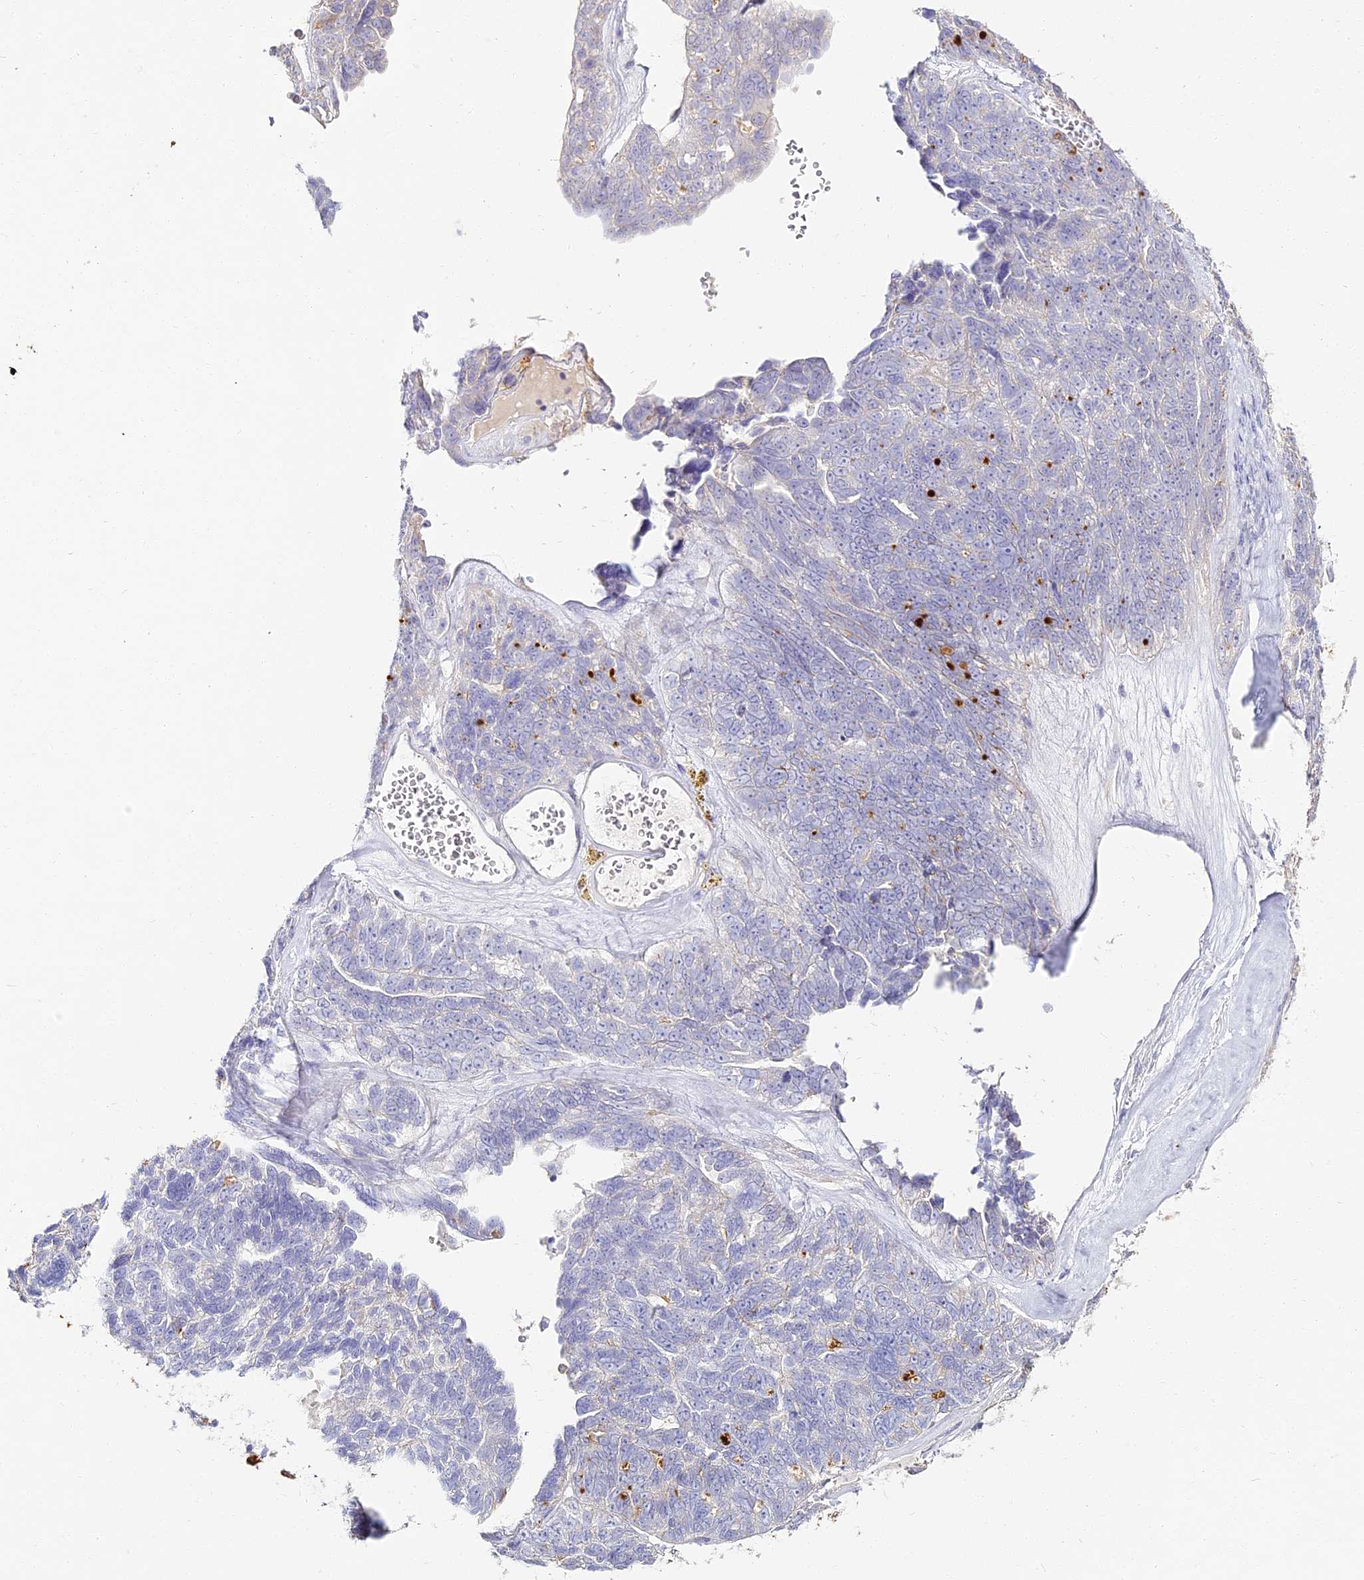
{"staining": {"intensity": "strong", "quantity": "25%-75%", "location": "cytoplasmic/membranous"}, "tissue": "ovarian cancer", "cell_type": "Tumor cells", "image_type": "cancer", "snomed": [{"axis": "morphology", "description": "Cystadenocarcinoma, serous, NOS"}, {"axis": "topography", "description": "Ovary"}], "caption": "Immunohistochemistry of human serous cystadenocarcinoma (ovarian) shows high levels of strong cytoplasmic/membranous positivity in approximately 25%-75% of tumor cells. (DAB = brown stain, brightfield microscopy at high magnification).", "gene": "ALPG", "patient": {"sex": "female", "age": 79}}